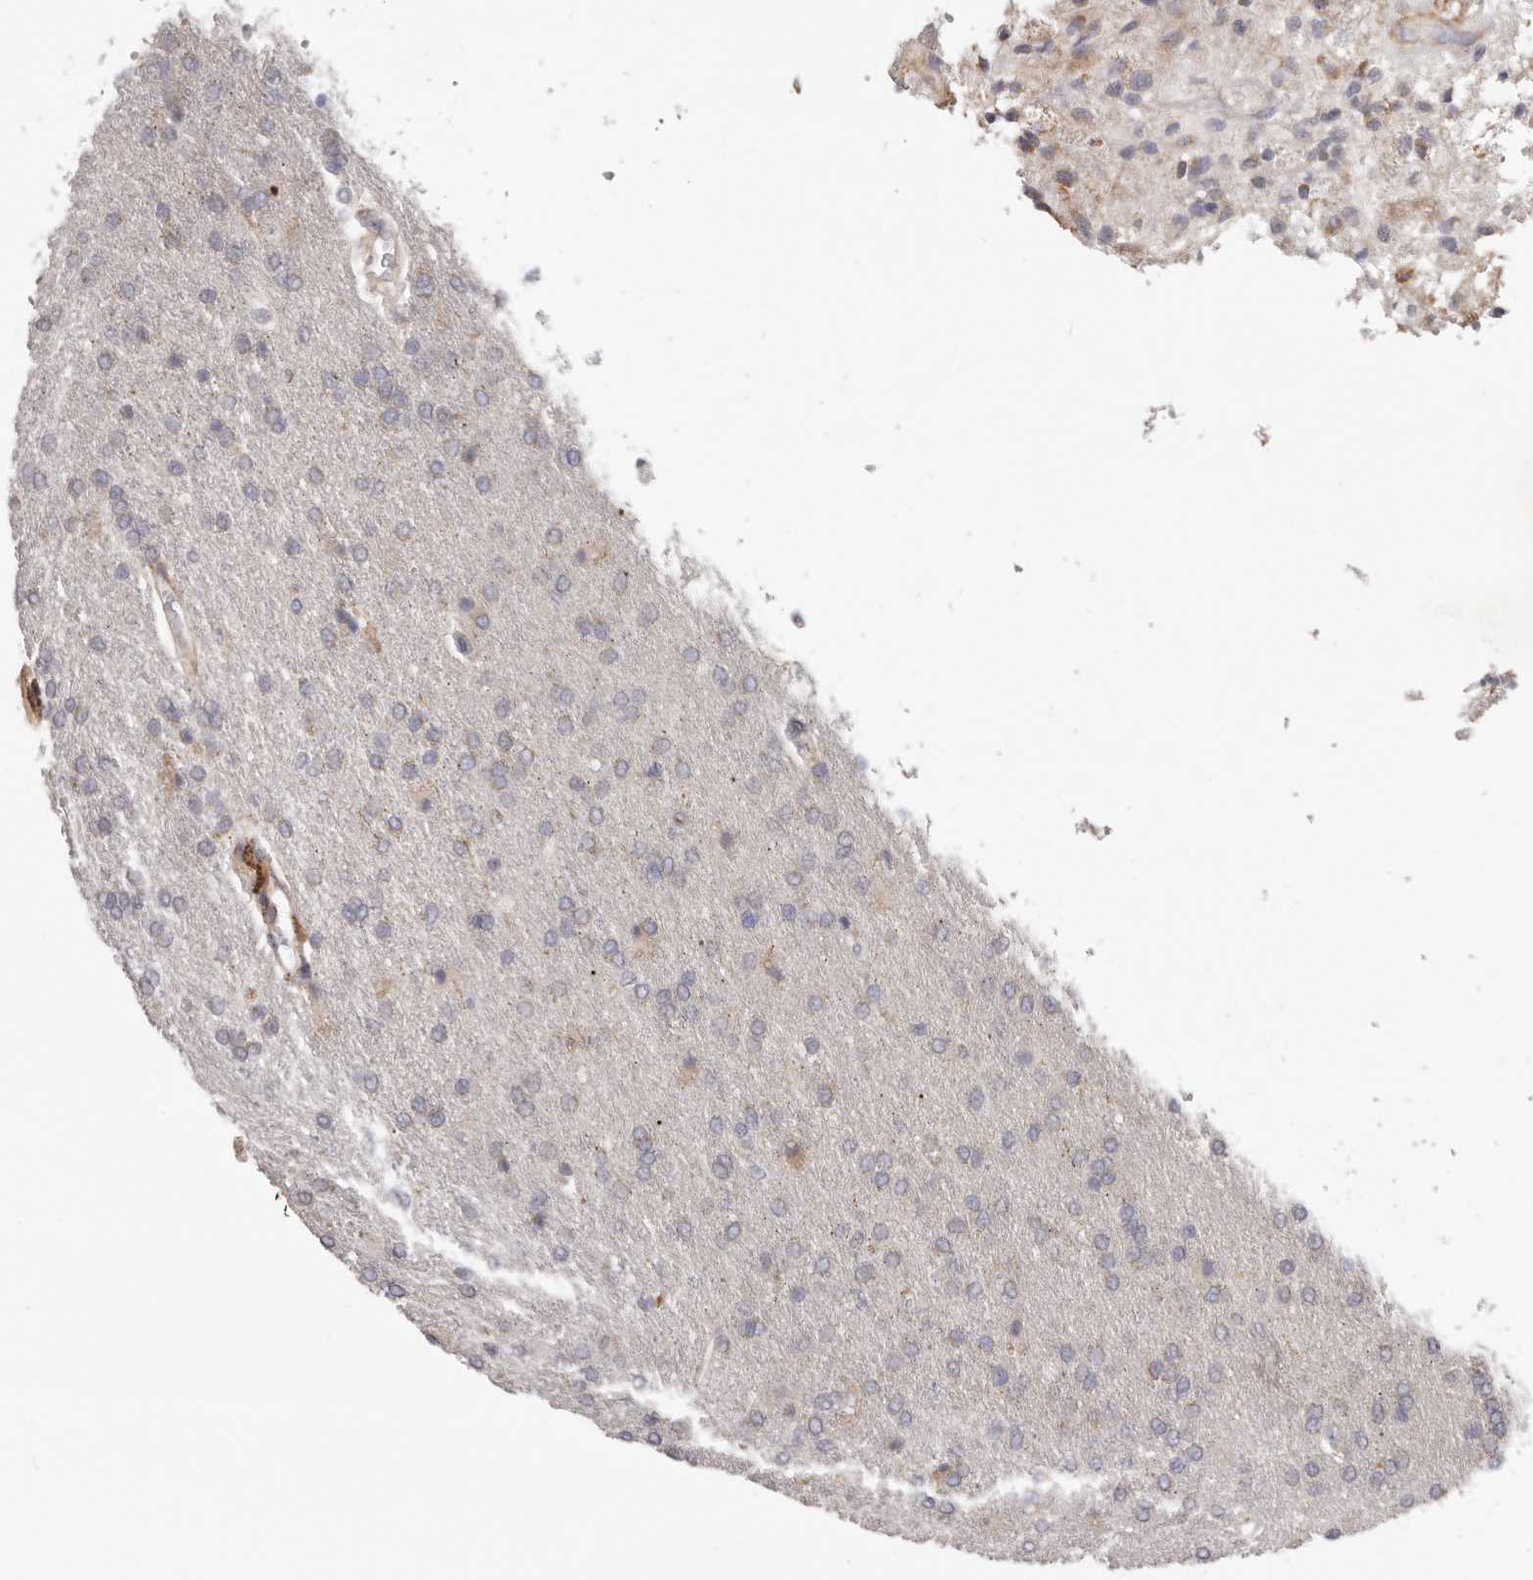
{"staining": {"intensity": "negative", "quantity": "none", "location": "none"}, "tissue": "glioma", "cell_type": "Tumor cells", "image_type": "cancer", "snomed": [{"axis": "morphology", "description": "Glioma, malignant, High grade"}, {"axis": "topography", "description": "Brain"}], "caption": "Image shows no protein staining in tumor cells of glioma tissue.", "gene": "MRPS10", "patient": {"sex": "male", "age": 72}}